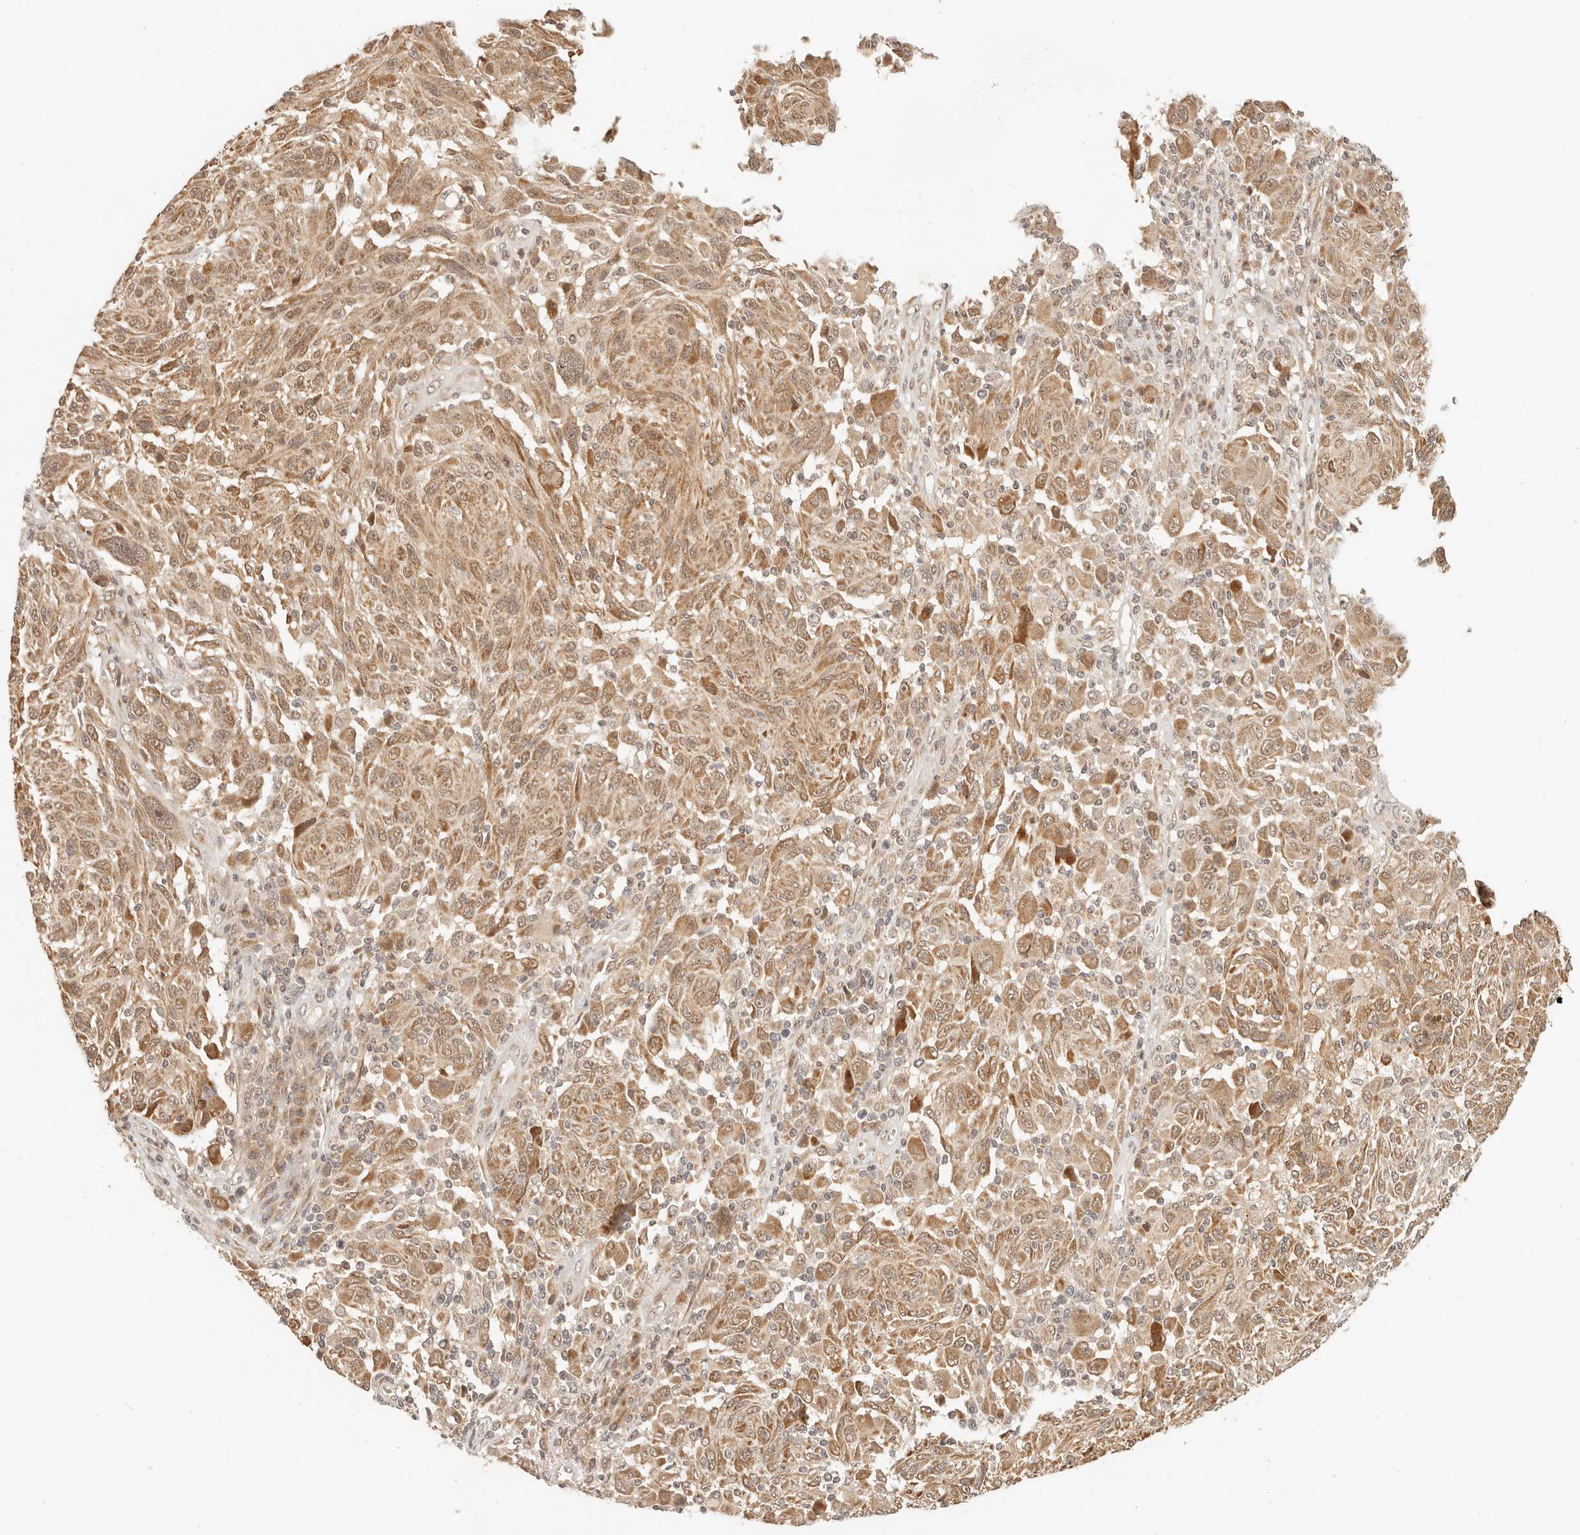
{"staining": {"intensity": "moderate", "quantity": ">75%", "location": "cytoplasmic/membranous"}, "tissue": "melanoma", "cell_type": "Tumor cells", "image_type": "cancer", "snomed": [{"axis": "morphology", "description": "Malignant melanoma, NOS"}, {"axis": "topography", "description": "Skin"}], "caption": "This is a histology image of IHC staining of malignant melanoma, which shows moderate expression in the cytoplasmic/membranous of tumor cells.", "gene": "INTS11", "patient": {"sex": "male", "age": 53}}